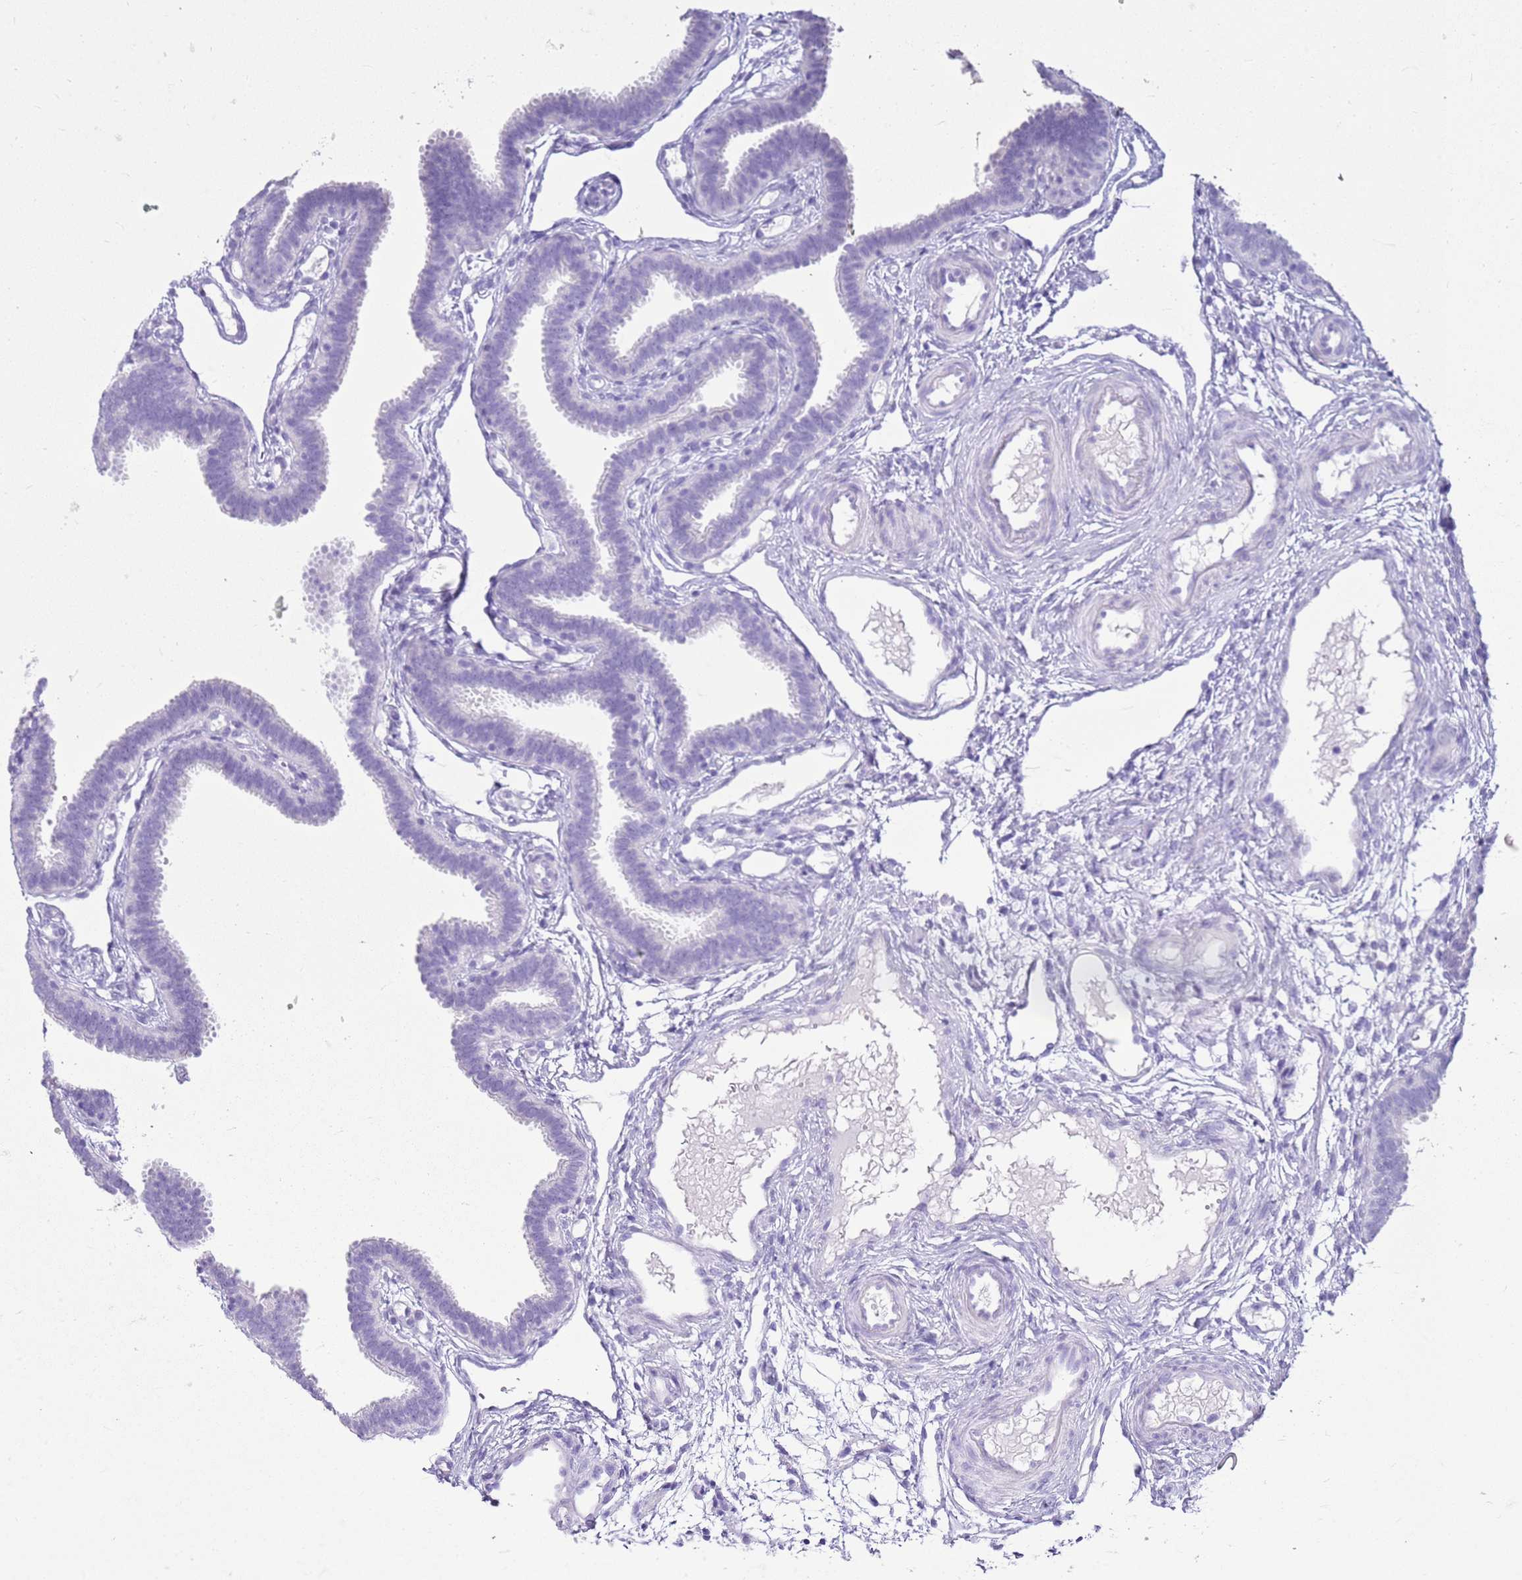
{"staining": {"intensity": "negative", "quantity": "none", "location": "none"}, "tissue": "fallopian tube", "cell_type": "Glandular cells", "image_type": "normal", "snomed": [{"axis": "morphology", "description": "Normal tissue, NOS"}, {"axis": "topography", "description": "Fallopian tube"}], "caption": "A micrograph of fallopian tube stained for a protein demonstrates no brown staining in glandular cells. (DAB (3,3'-diaminobenzidine) immunohistochemistry (IHC) visualized using brightfield microscopy, high magnification).", "gene": "CA8", "patient": {"sex": "female", "age": 37}}